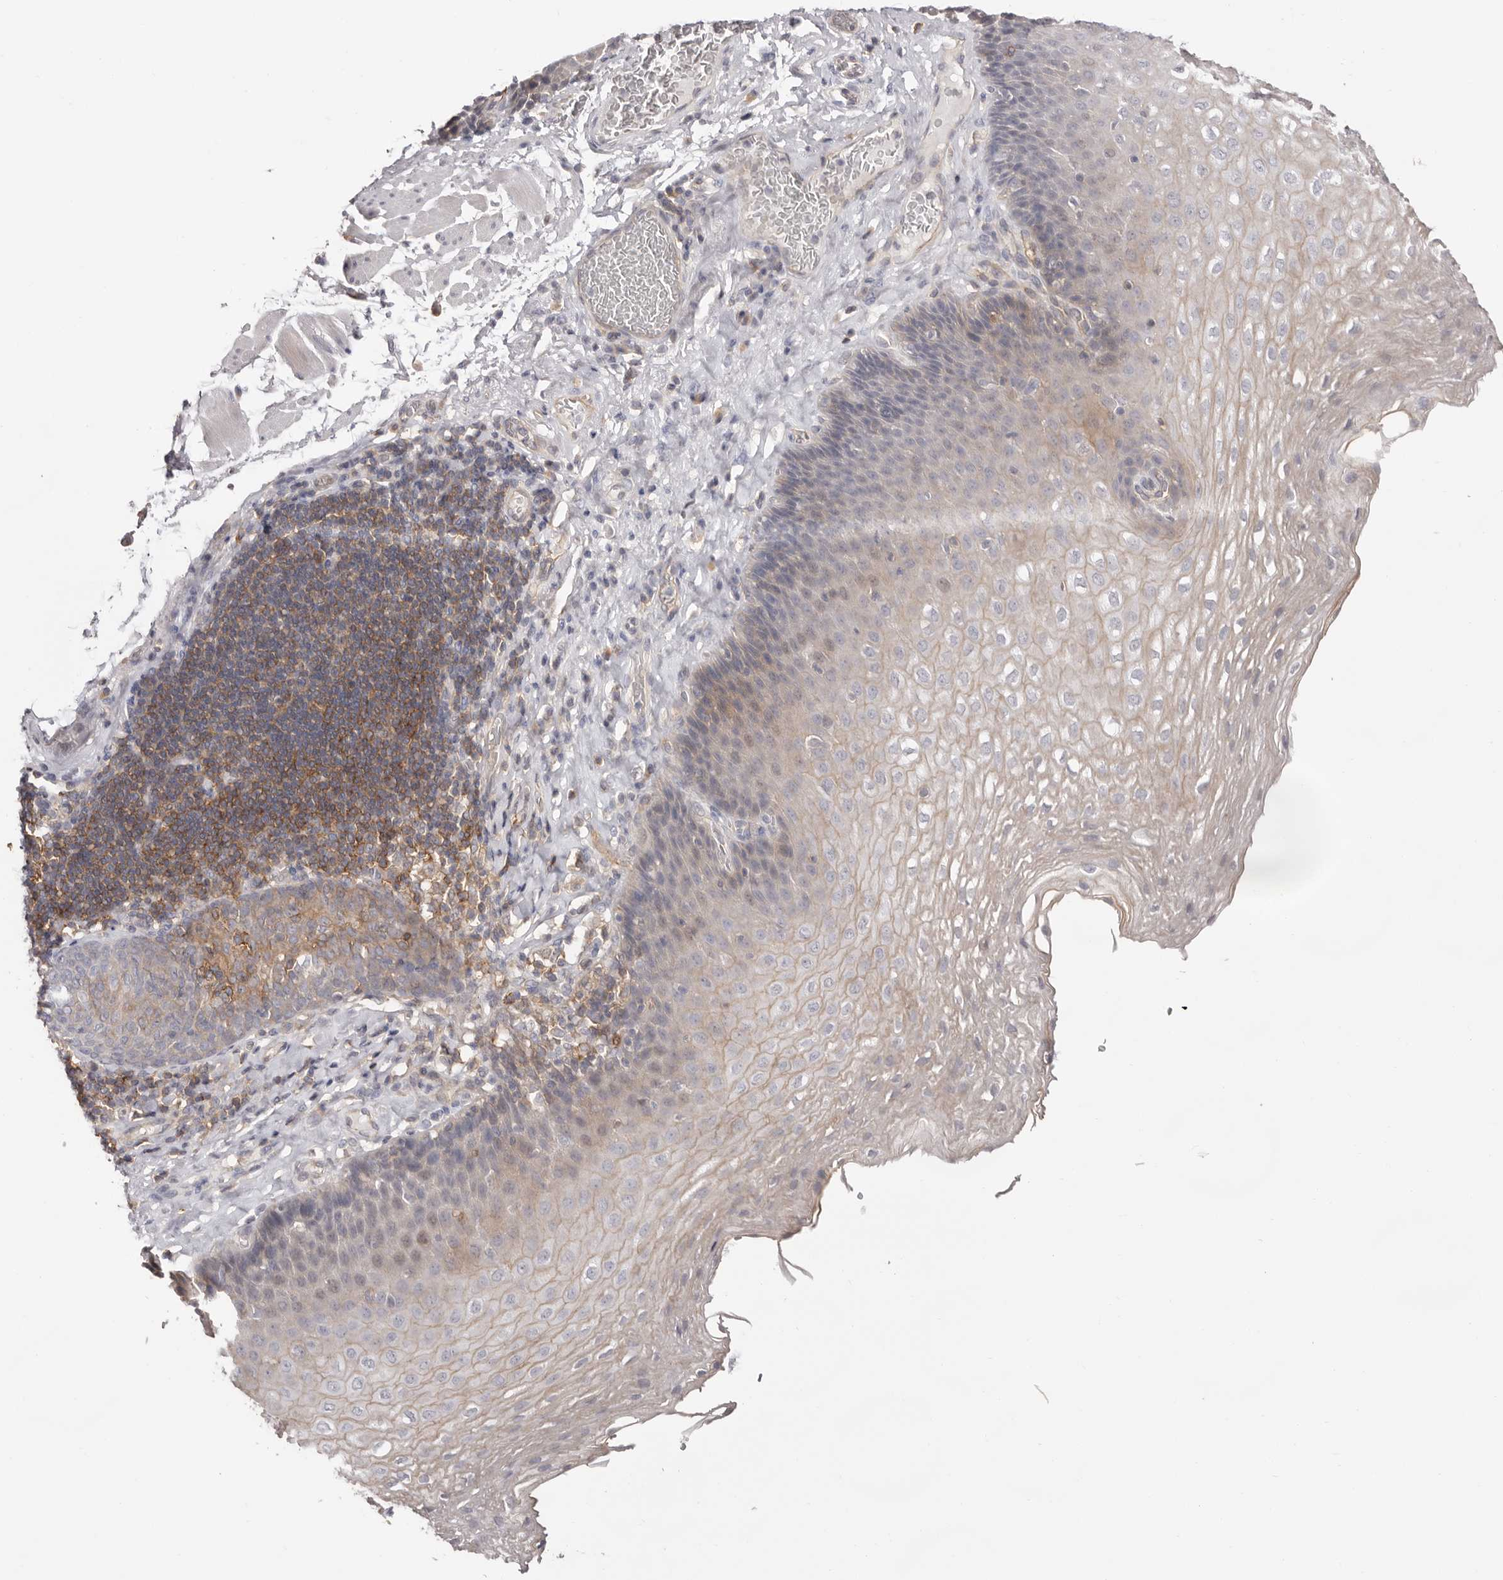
{"staining": {"intensity": "weak", "quantity": "<25%", "location": "cytoplasmic/membranous"}, "tissue": "esophagus", "cell_type": "Squamous epithelial cells", "image_type": "normal", "snomed": [{"axis": "morphology", "description": "Normal tissue, NOS"}, {"axis": "topography", "description": "Esophagus"}], "caption": "Protein analysis of normal esophagus displays no significant staining in squamous epithelial cells. (DAB (3,3'-diaminobenzidine) immunohistochemistry (IHC) with hematoxylin counter stain).", "gene": "MMACHC", "patient": {"sex": "female", "age": 66}}